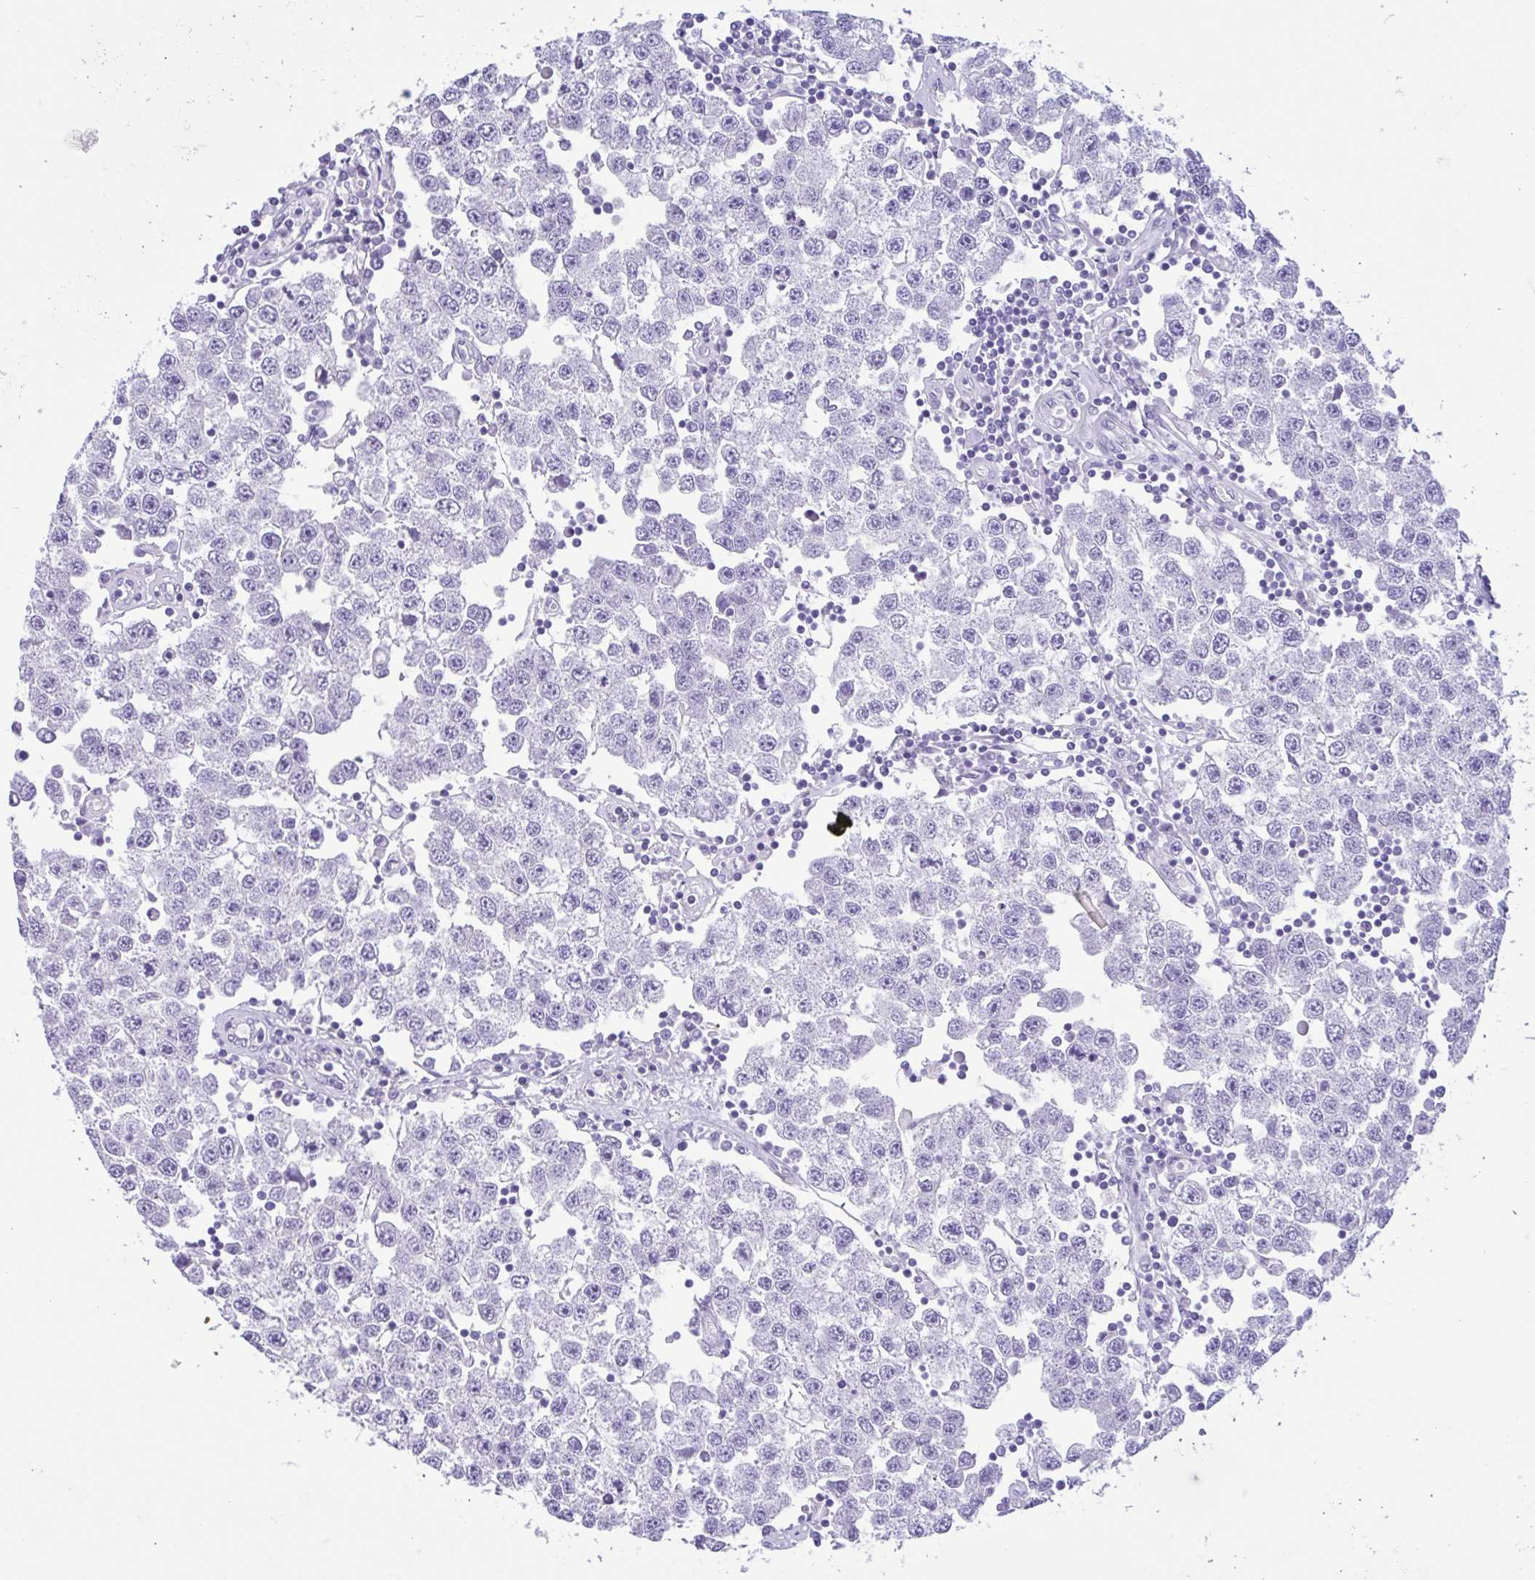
{"staining": {"intensity": "negative", "quantity": "none", "location": "none"}, "tissue": "testis cancer", "cell_type": "Tumor cells", "image_type": "cancer", "snomed": [{"axis": "morphology", "description": "Seminoma, NOS"}, {"axis": "topography", "description": "Testis"}], "caption": "The image demonstrates no staining of tumor cells in testis cancer.", "gene": "OR4N4", "patient": {"sex": "male", "age": 34}}